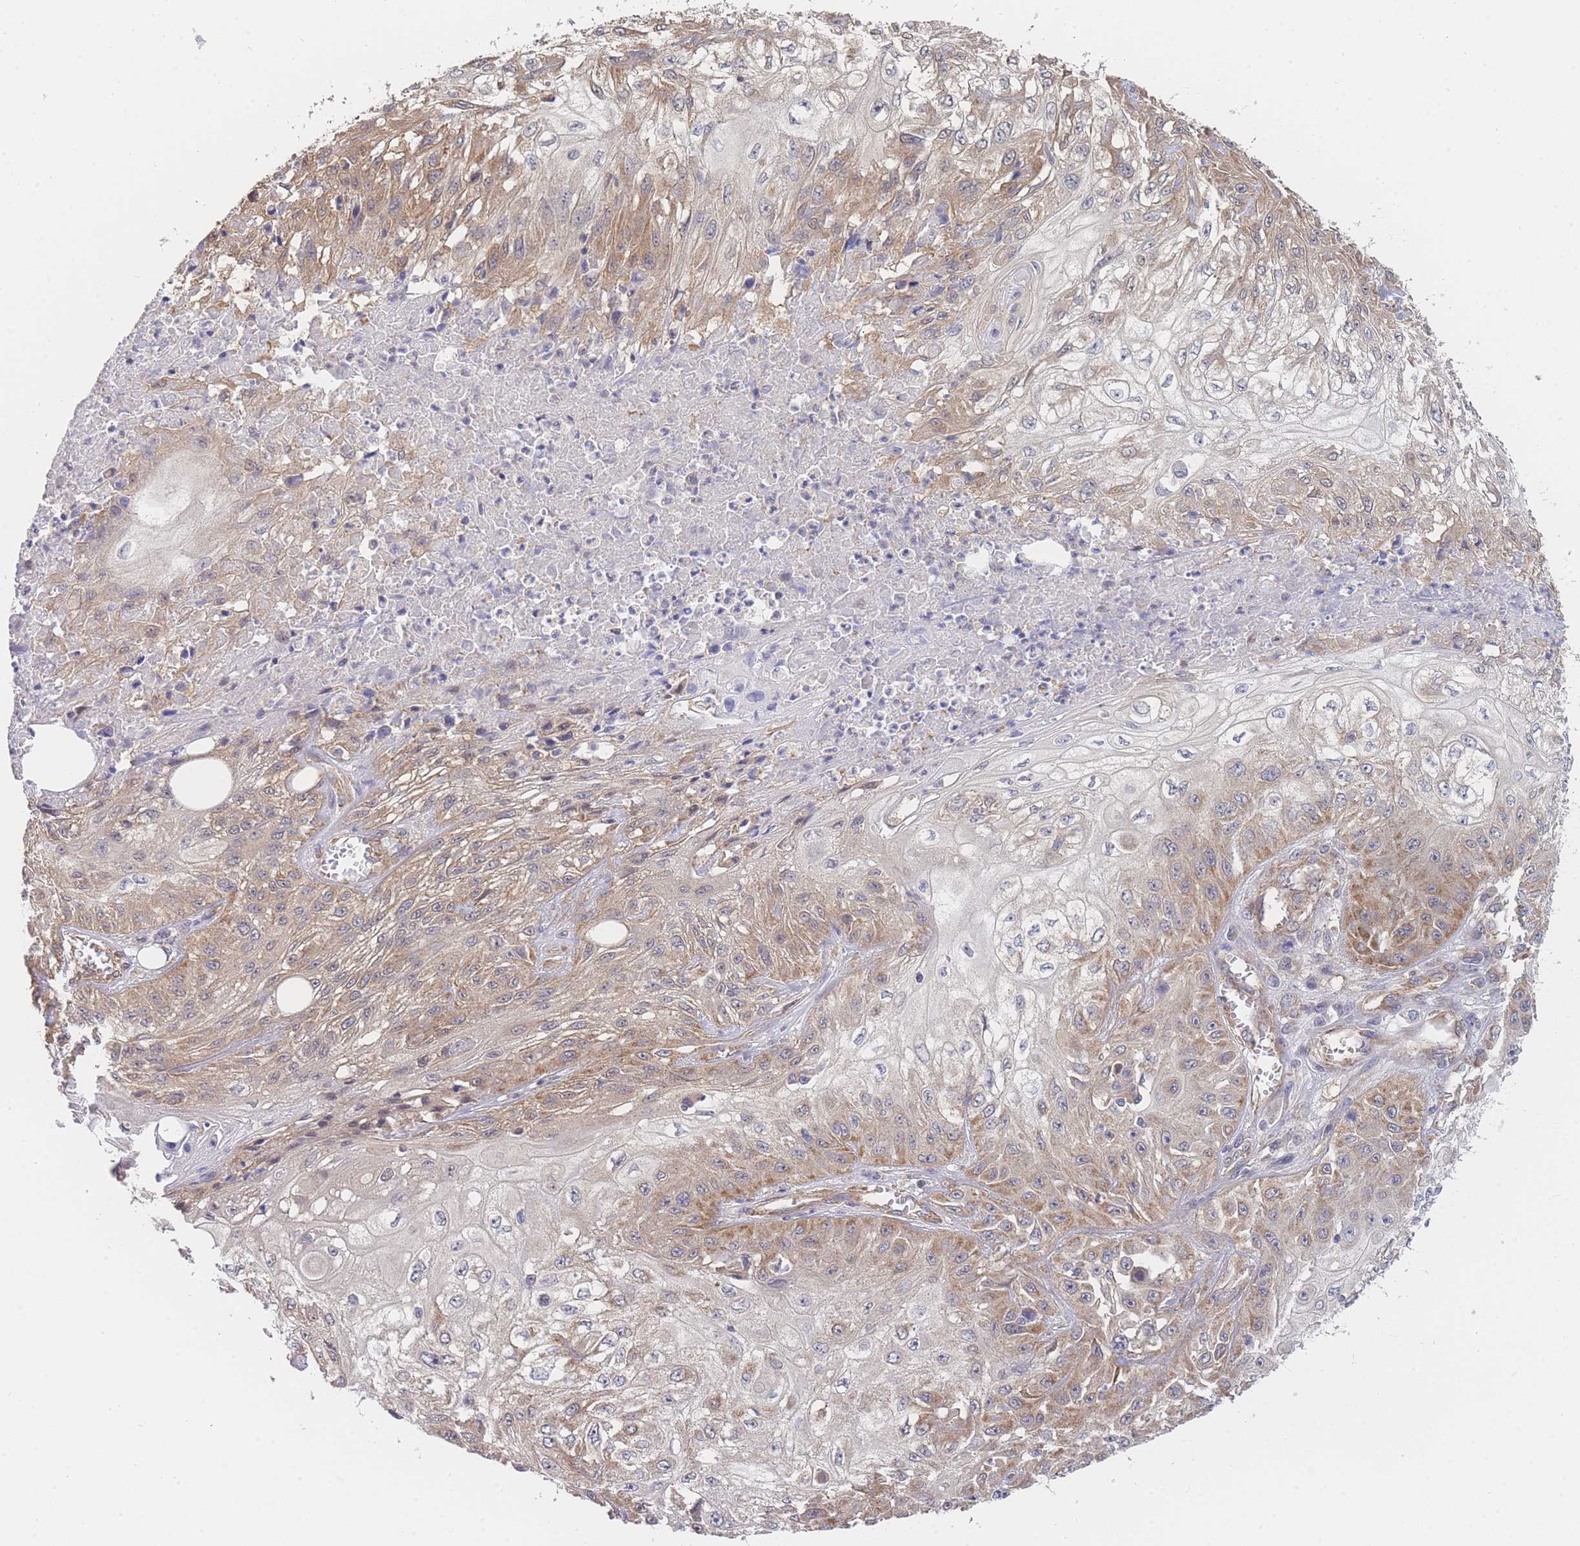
{"staining": {"intensity": "moderate", "quantity": ">75%", "location": "cytoplasmic/membranous"}, "tissue": "skin cancer", "cell_type": "Tumor cells", "image_type": "cancer", "snomed": [{"axis": "morphology", "description": "Squamous cell carcinoma, NOS"}, {"axis": "morphology", "description": "Squamous cell carcinoma, metastatic, NOS"}, {"axis": "topography", "description": "Skin"}, {"axis": "topography", "description": "Lymph node"}], "caption": "Protein expression analysis of human skin cancer (metastatic squamous cell carcinoma) reveals moderate cytoplasmic/membranous expression in approximately >75% of tumor cells.", "gene": "MRPS18B", "patient": {"sex": "male", "age": 75}}